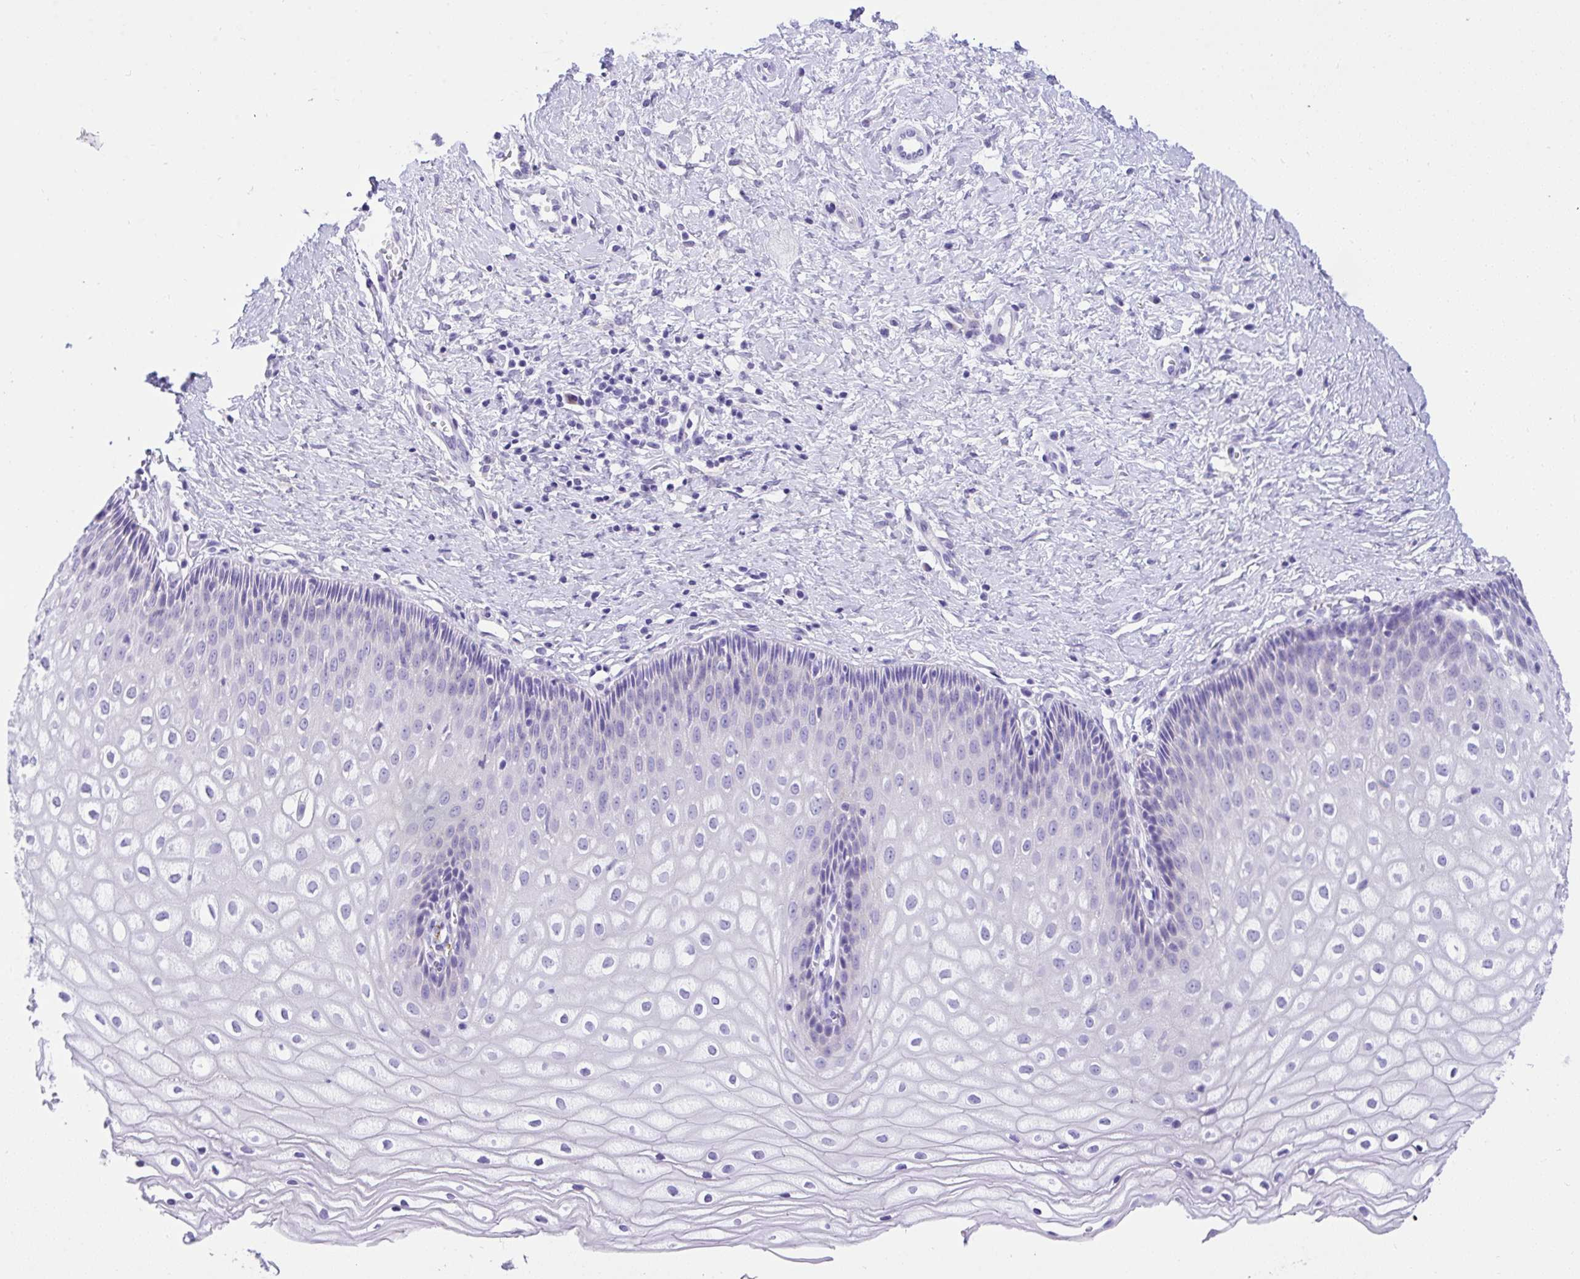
{"staining": {"intensity": "negative", "quantity": "none", "location": "none"}, "tissue": "cervix", "cell_type": "Glandular cells", "image_type": "normal", "snomed": [{"axis": "morphology", "description": "Normal tissue, NOS"}, {"axis": "topography", "description": "Cervix"}], "caption": "DAB (3,3'-diaminobenzidine) immunohistochemical staining of unremarkable cervix shows no significant positivity in glandular cells.", "gene": "TLN2", "patient": {"sex": "female", "age": 36}}